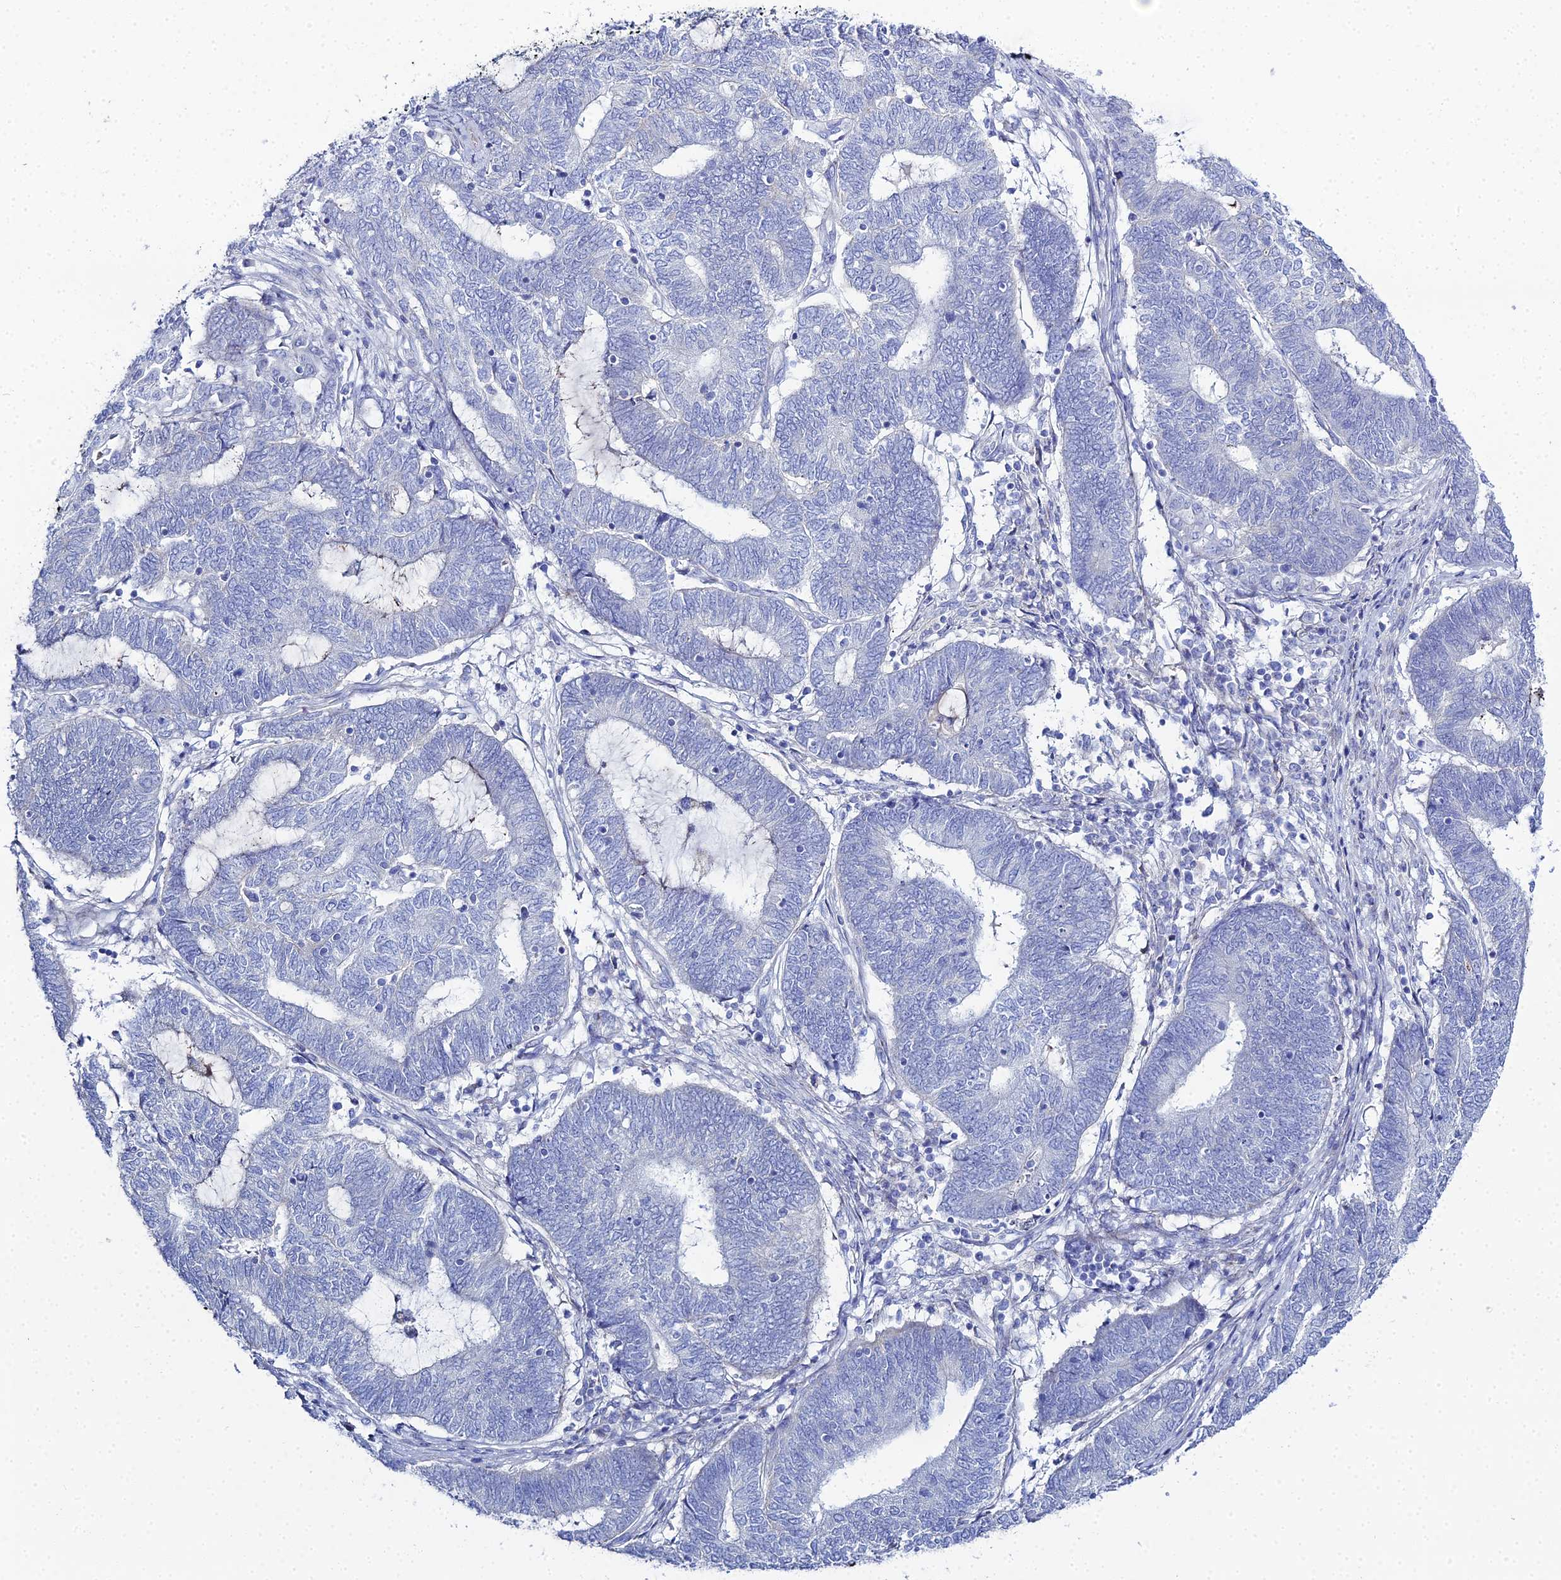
{"staining": {"intensity": "negative", "quantity": "none", "location": "none"}, "tissue": "endometrial cancer", "cell_type": "Tumor cells", "image_type": "cancer", "snomed": [{"axis": "morphology", "description": "Adenocarcinoma, NOS"}, {"axis": "topography", "description": "Uterus"}, {"axis": "topography", "description": "Endometrium"}], "caption": "The image demonstrates no staining of tumor cells in endometrial cancer (adenocarcinoma).", "gene": "DHX34", "patient": {"sex": "female", "age": 70}}